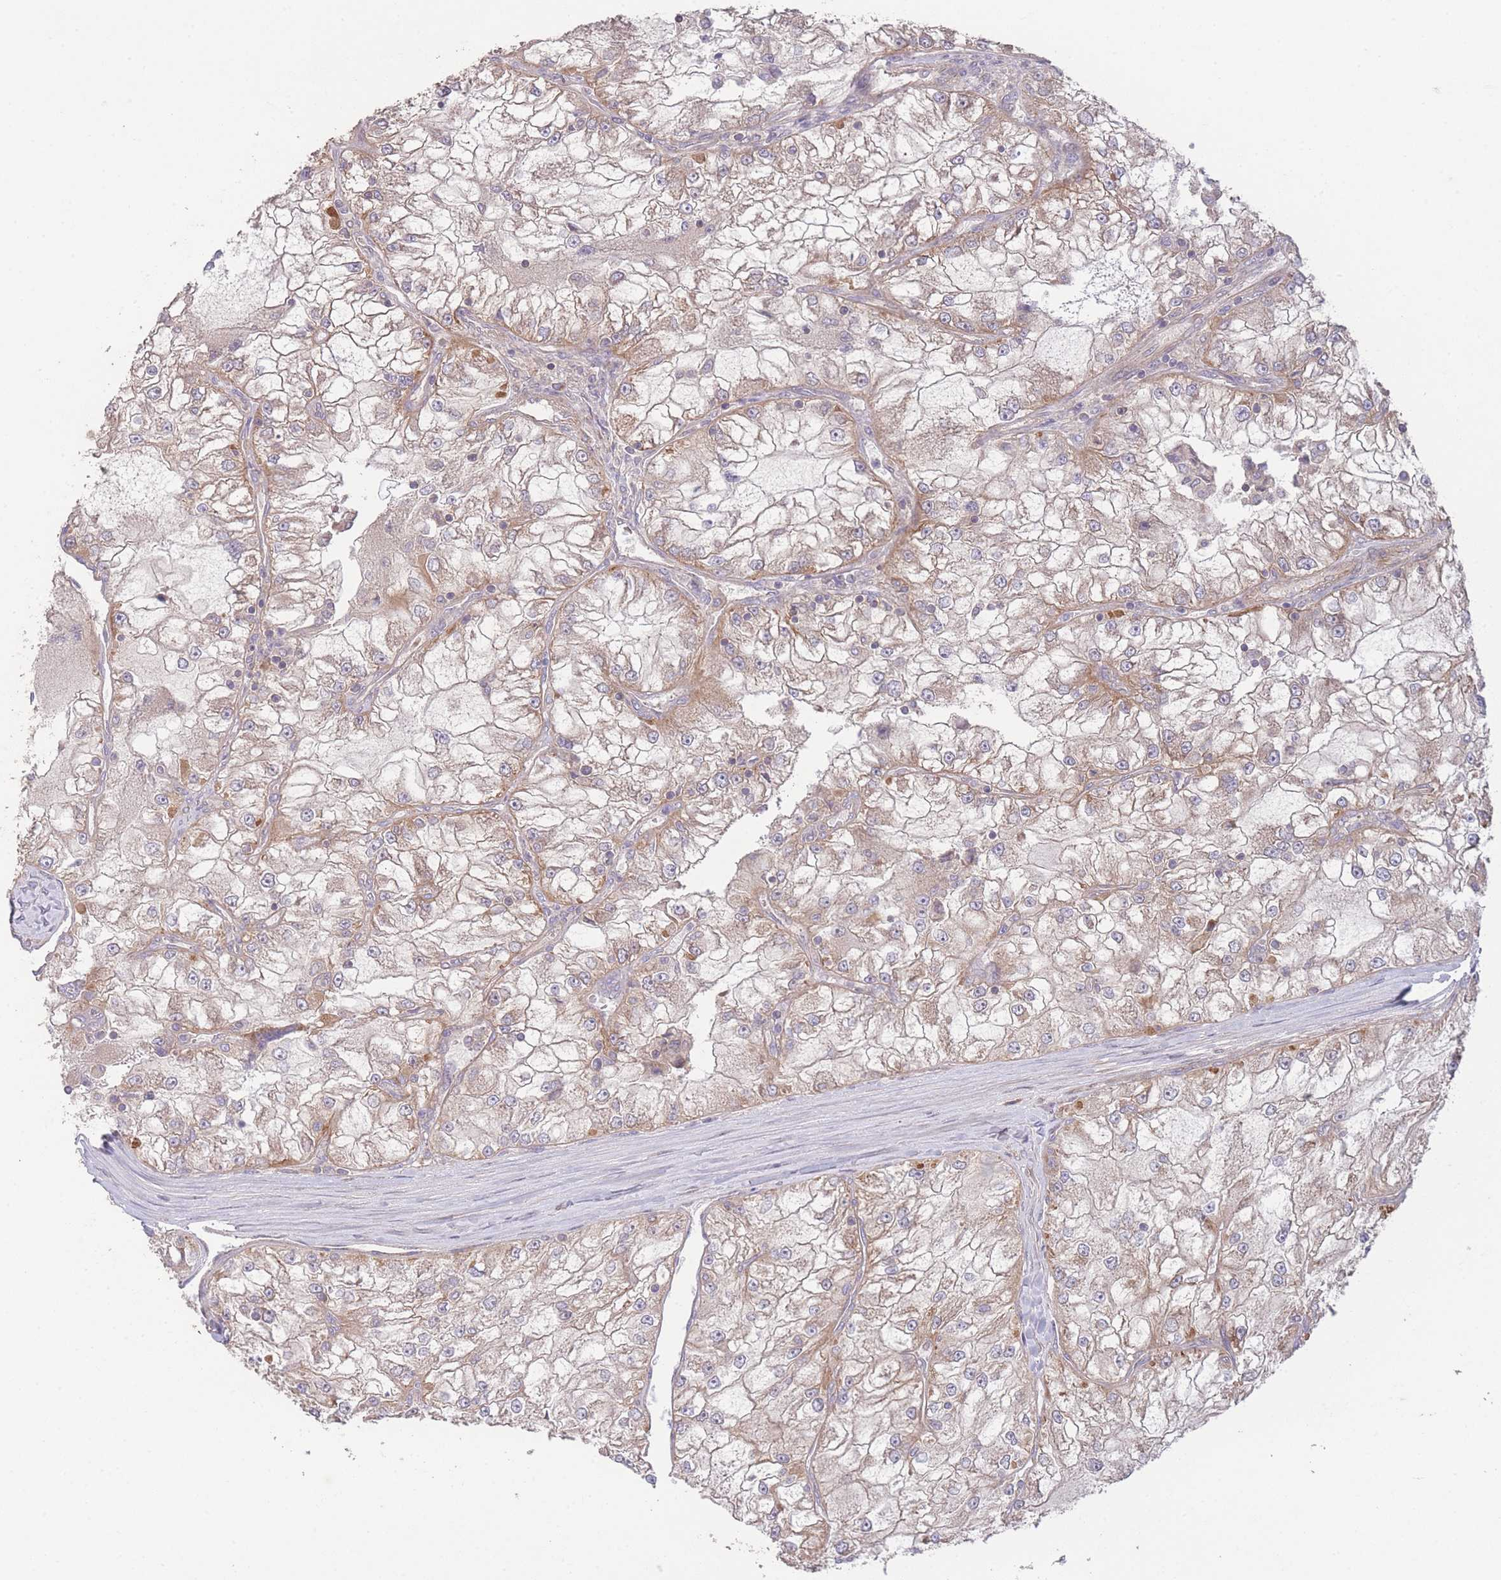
{"staining": {"intensity": "weak", "quantity": "25%-75%", "location": "cytoplasmic/membranous"}, "tissue": "renal cancer", "cell_type": "Tumor cells", "image_type": "cancer", "snomed": [{"axis": "morphology", "description": "Adenocarcinoma, NOS"}, {"axis": "topography", "description": "Kidney"}], "caption": "Human renal cancer (adenocarcinoma) stained with a brown dye displays weak cytoplasmic/membranous positive positivity in approximately 25%-75% of tumor cells.", "gene": "PXMP4", "patient": {"sex": "female", "age": 72}}